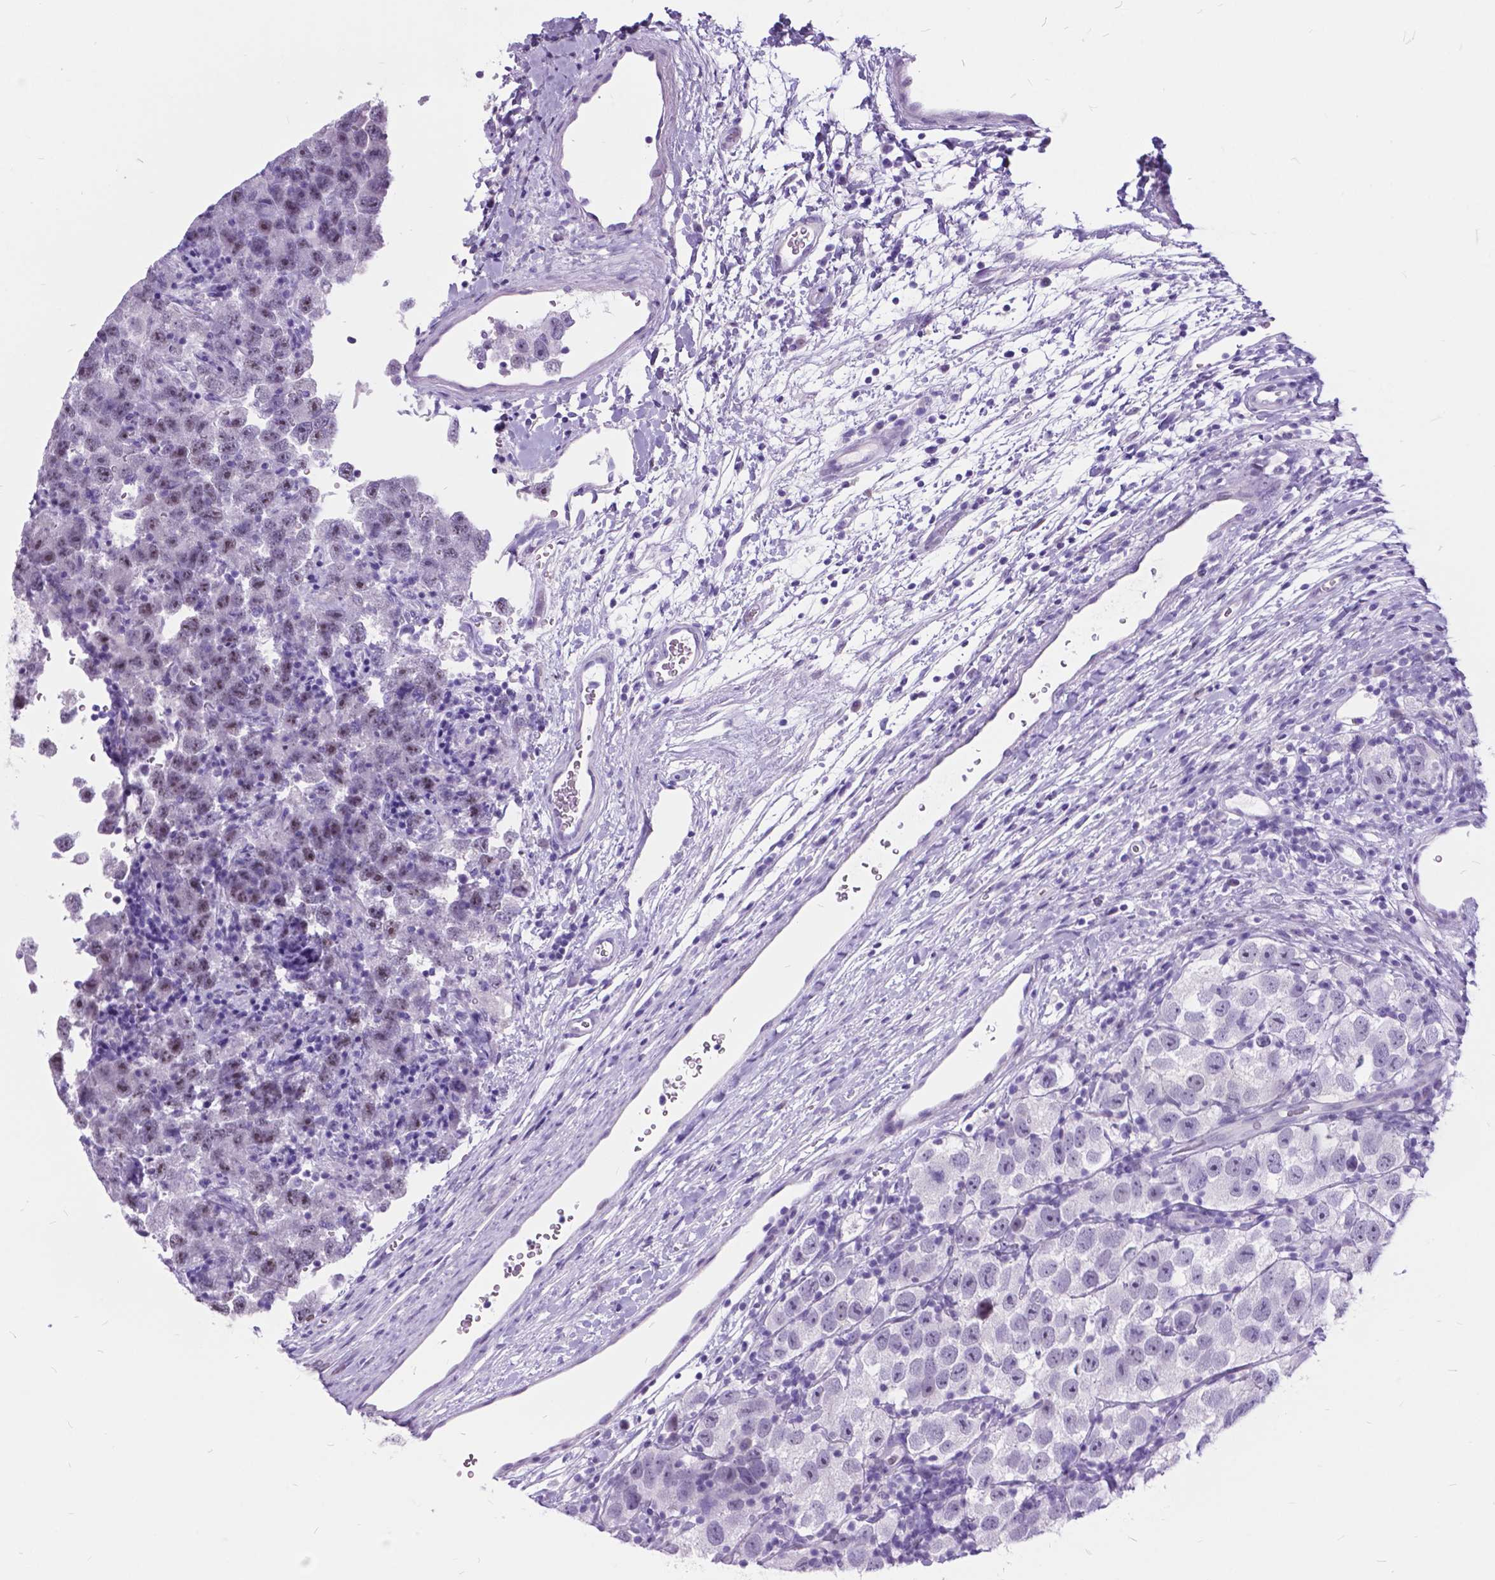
{"staining": {"intensity": "negative", "quantity": "none", "location": "none"}, "tissue": "testis cancer", "cell_type": "Tumor cells", "image_type": "cancer", "snomed": [{"axis": "morphology", "description": "Seminoma, NOS"}, {"axis": "topography", "description": "Testis"}], "caption": "Histopathology image shows no protein positivity in tumor cells of testis seminoma tissue.", "gene": "BSND", "patient": {"sex": "male", "age": 26}}